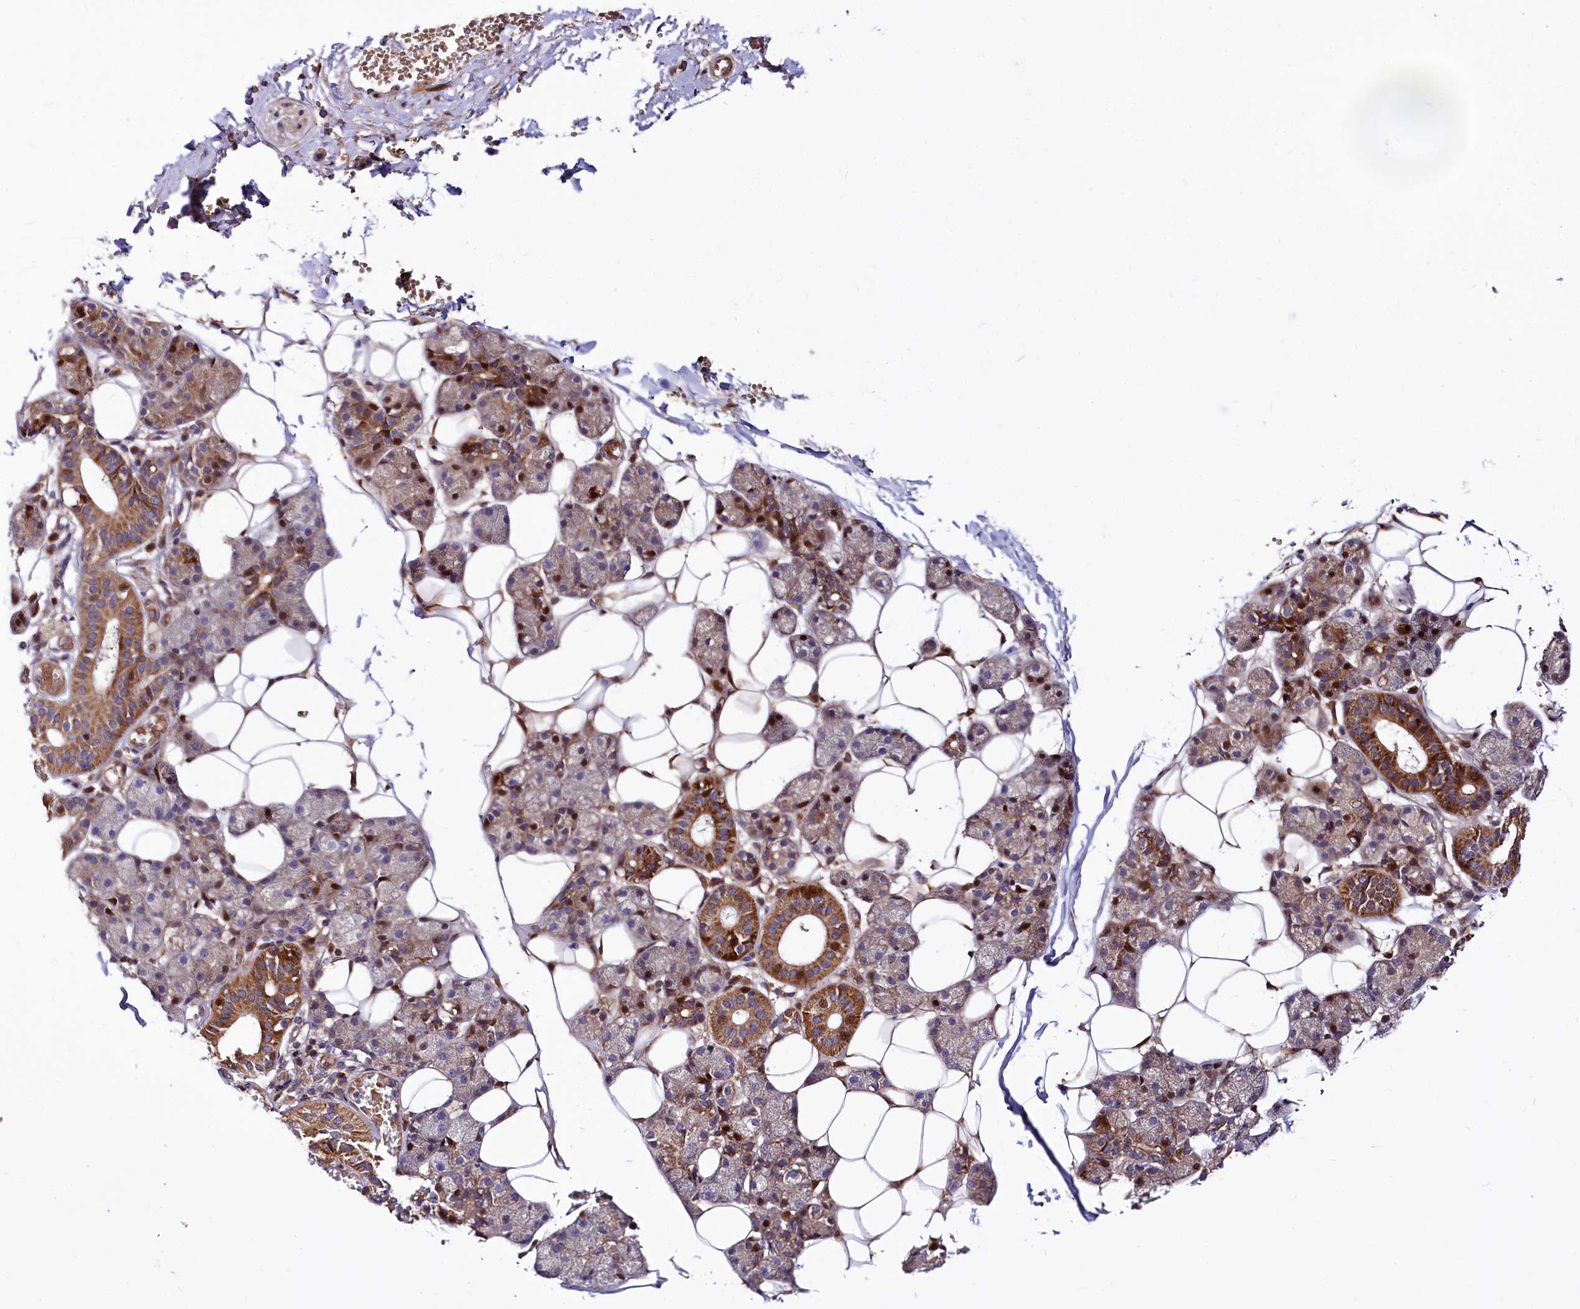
{"staining": {"intensity": "moderate", "quantity": "25%-75%", "location": "cytoplasmic/membranous,nuclear"}, "tissue": "salivary gland", "cell_type": "Glandular cells", "image_type": "normal", "snomed": [{"axis": "morphology", "description": "Normal tissue, NOS"}, {"axis": "topography", "description": "Salivary gland"}], "caption": "DAB (3,3'-diaminobenzidine) immunohistochemical staining of normal human salivary gland reveals moderate cytoplasmic/membranous,nuclear protein staining in about 25%-75% of glandular cells.", "gene": "PDZRN3", "patient": {"sex": "female", "age": 33}}